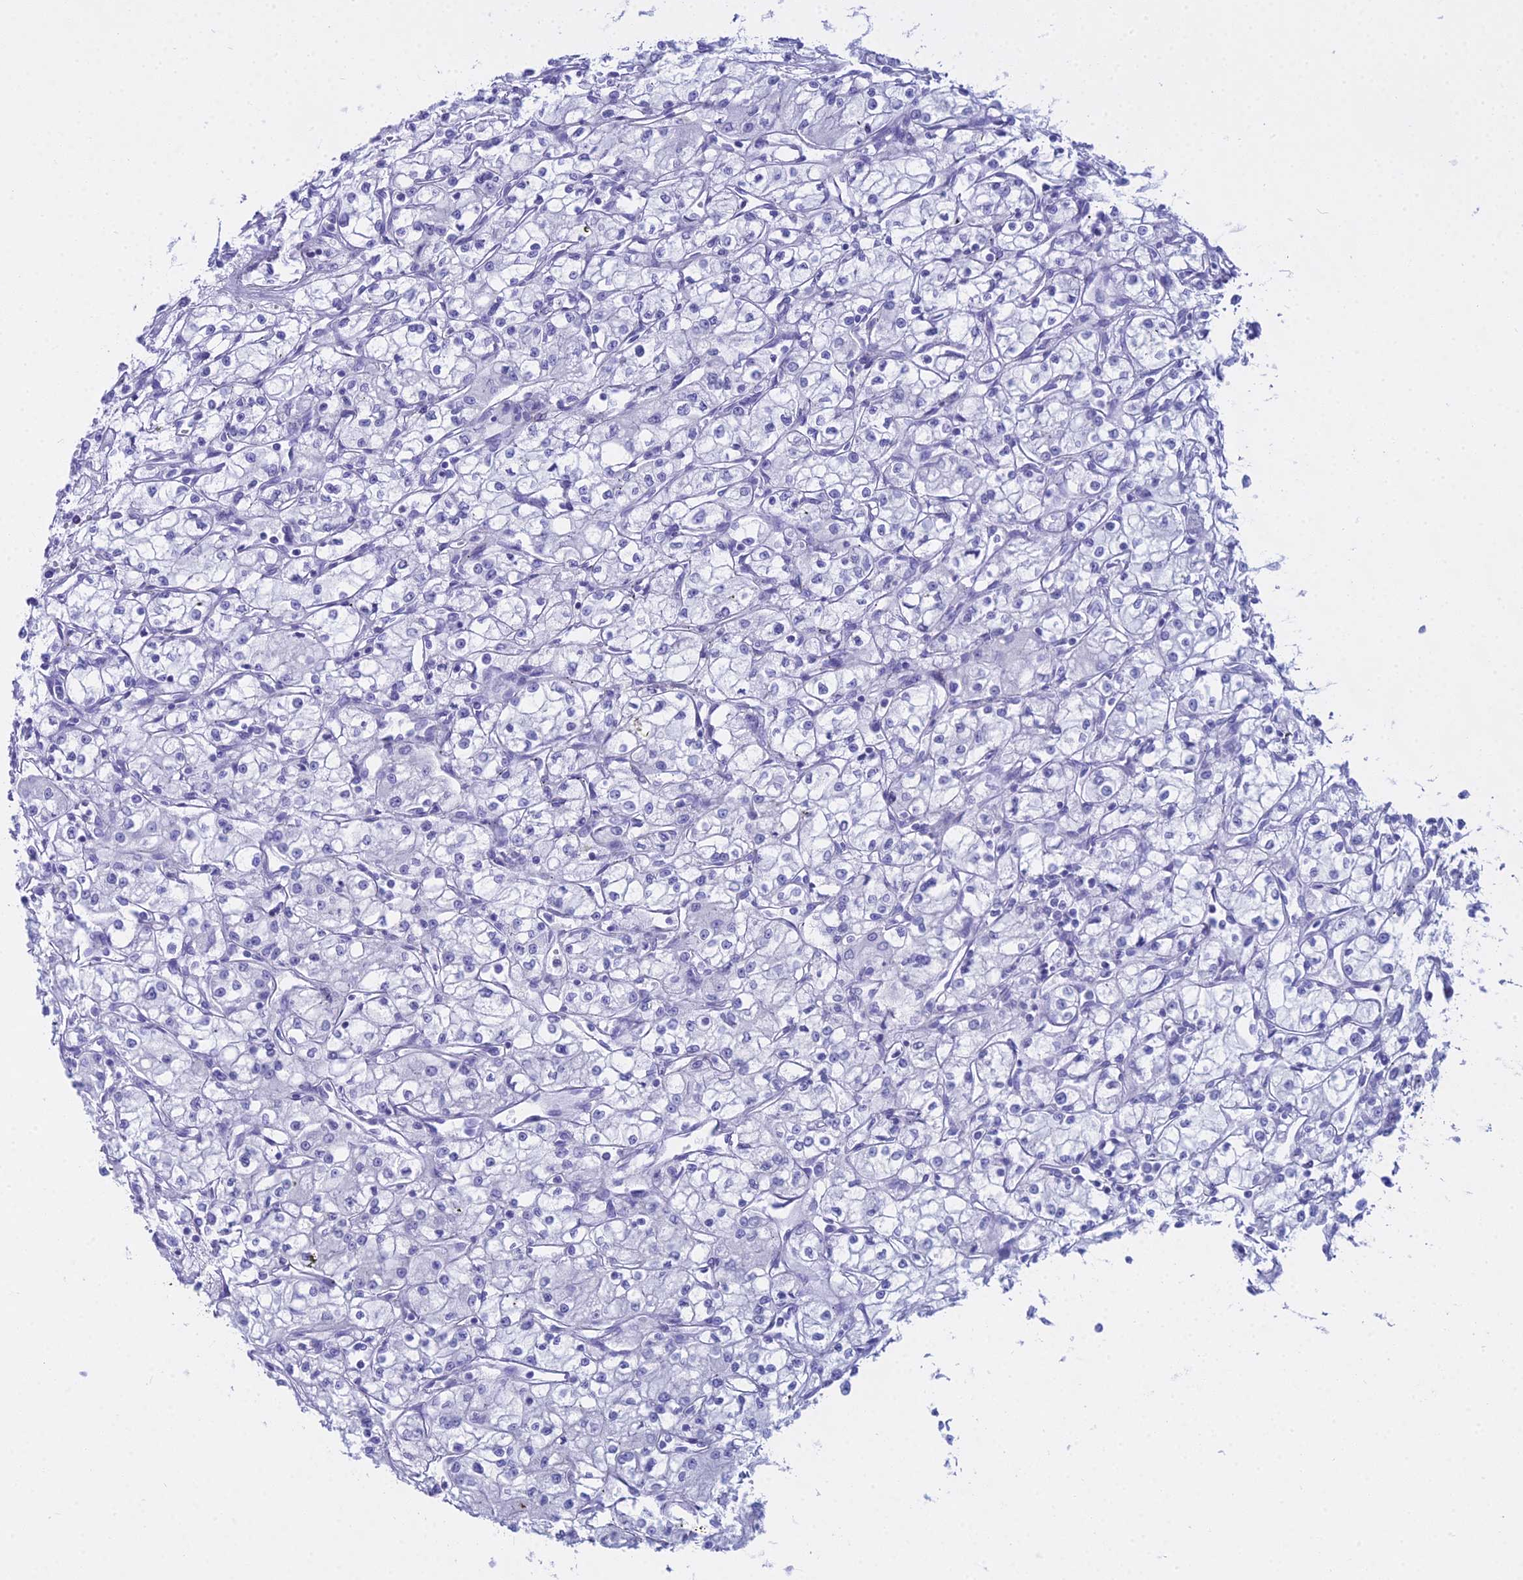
{"staining": {"intensity": "negative", "quantity": "none", "location": "none"}, "tissue": "renal cancer", "cell_type": "Tumor cells", "image_type": "cancer", "snomed": [{"axis": "morphology", "description": "Adenocarcinoma, NOS"}, {"axis": "topography", "description": "Kidney"}], "caption": "There is no significant expression in tumor cells of adenocarcinoma (renal).", "gene": "CGB2", "patient": {"sex": "male", "age": 59}}